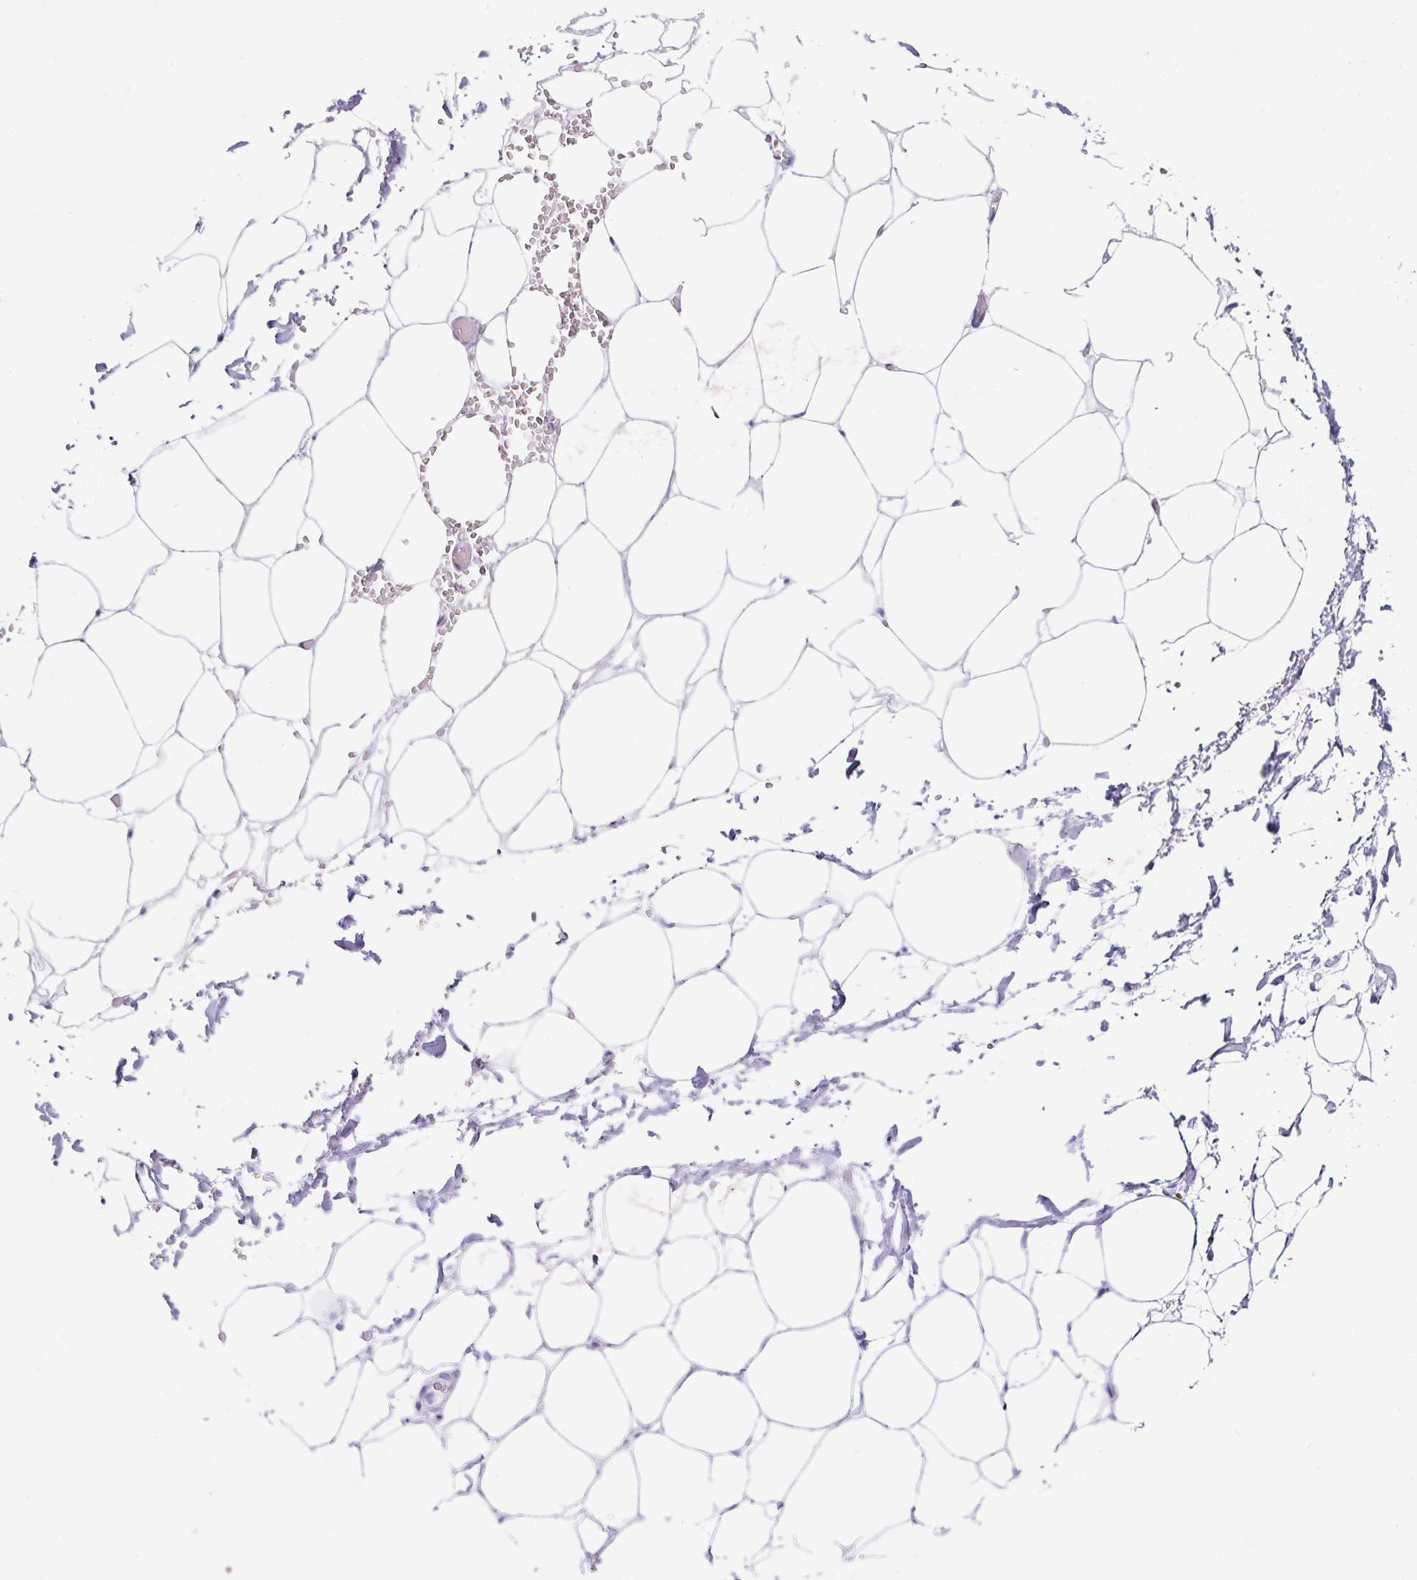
{"staining": {"intensity": "negative", "quantity": "none", "location": "none"}, "tissue": "adipose tissue", "cell_type": "Adipocytes", "image_type": "normal", "snomed": [{"axis": "morphology", "description": "Normal tissue, NOS"}, {"axis": "topography", "description": "Adipose tissue"}, {"axis": "topography", "description": "Vascular tissue"}, {"axis": "topography", "description": "Rectum"}, {"axis": "topography", "description": "Peripheral nerve tissue"}], "caption": "High power microscopy image of an immunohistochemistry histopathology image of normal adipose tissue, revealing no significant staining in adipocytes.", "gene": "CLDND2", "patient": {"sex": "female", "age": 69}}